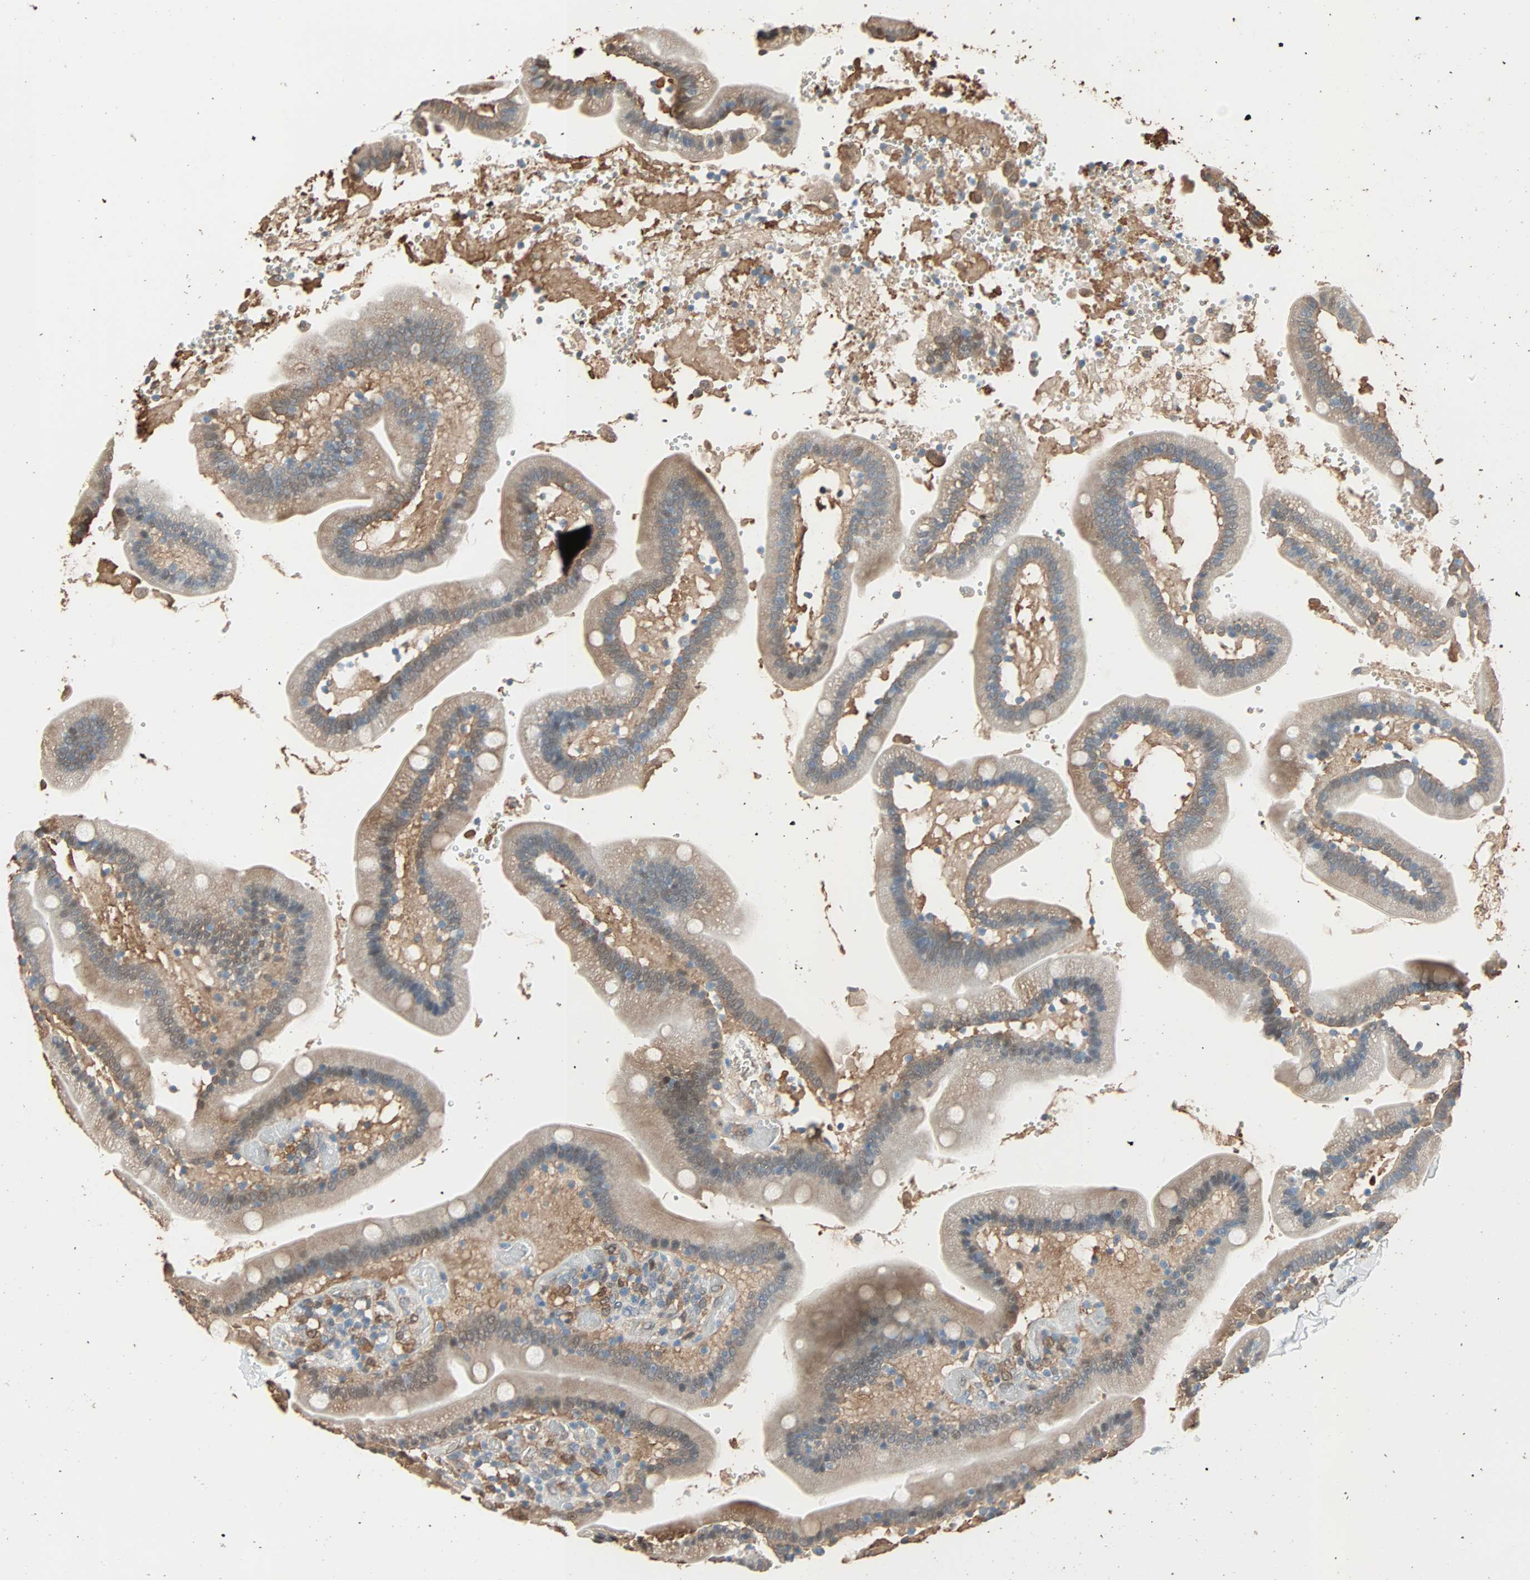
{"staining": {"intensity": "weak", "quantity": "25%-75%", "location": "cytoplasmic/membranous,nuclear"}, "tissue": "duodenum", "cell_type": "Glandular cells", "image_type": "normal", "snomed": [{"axis": "morphology", "description": "Normal tissue, NOS"}, {"axis": "topography", "description": "Duodenum"}], "caption": "The histopathology image exhibits a brown stain indicating the presence of a protein in the cytoplasmic/membranous,nuclear of glandular cells in duodenum.", "gene": "PRDX1", "patient": {"sex": "male", "age": 66}}